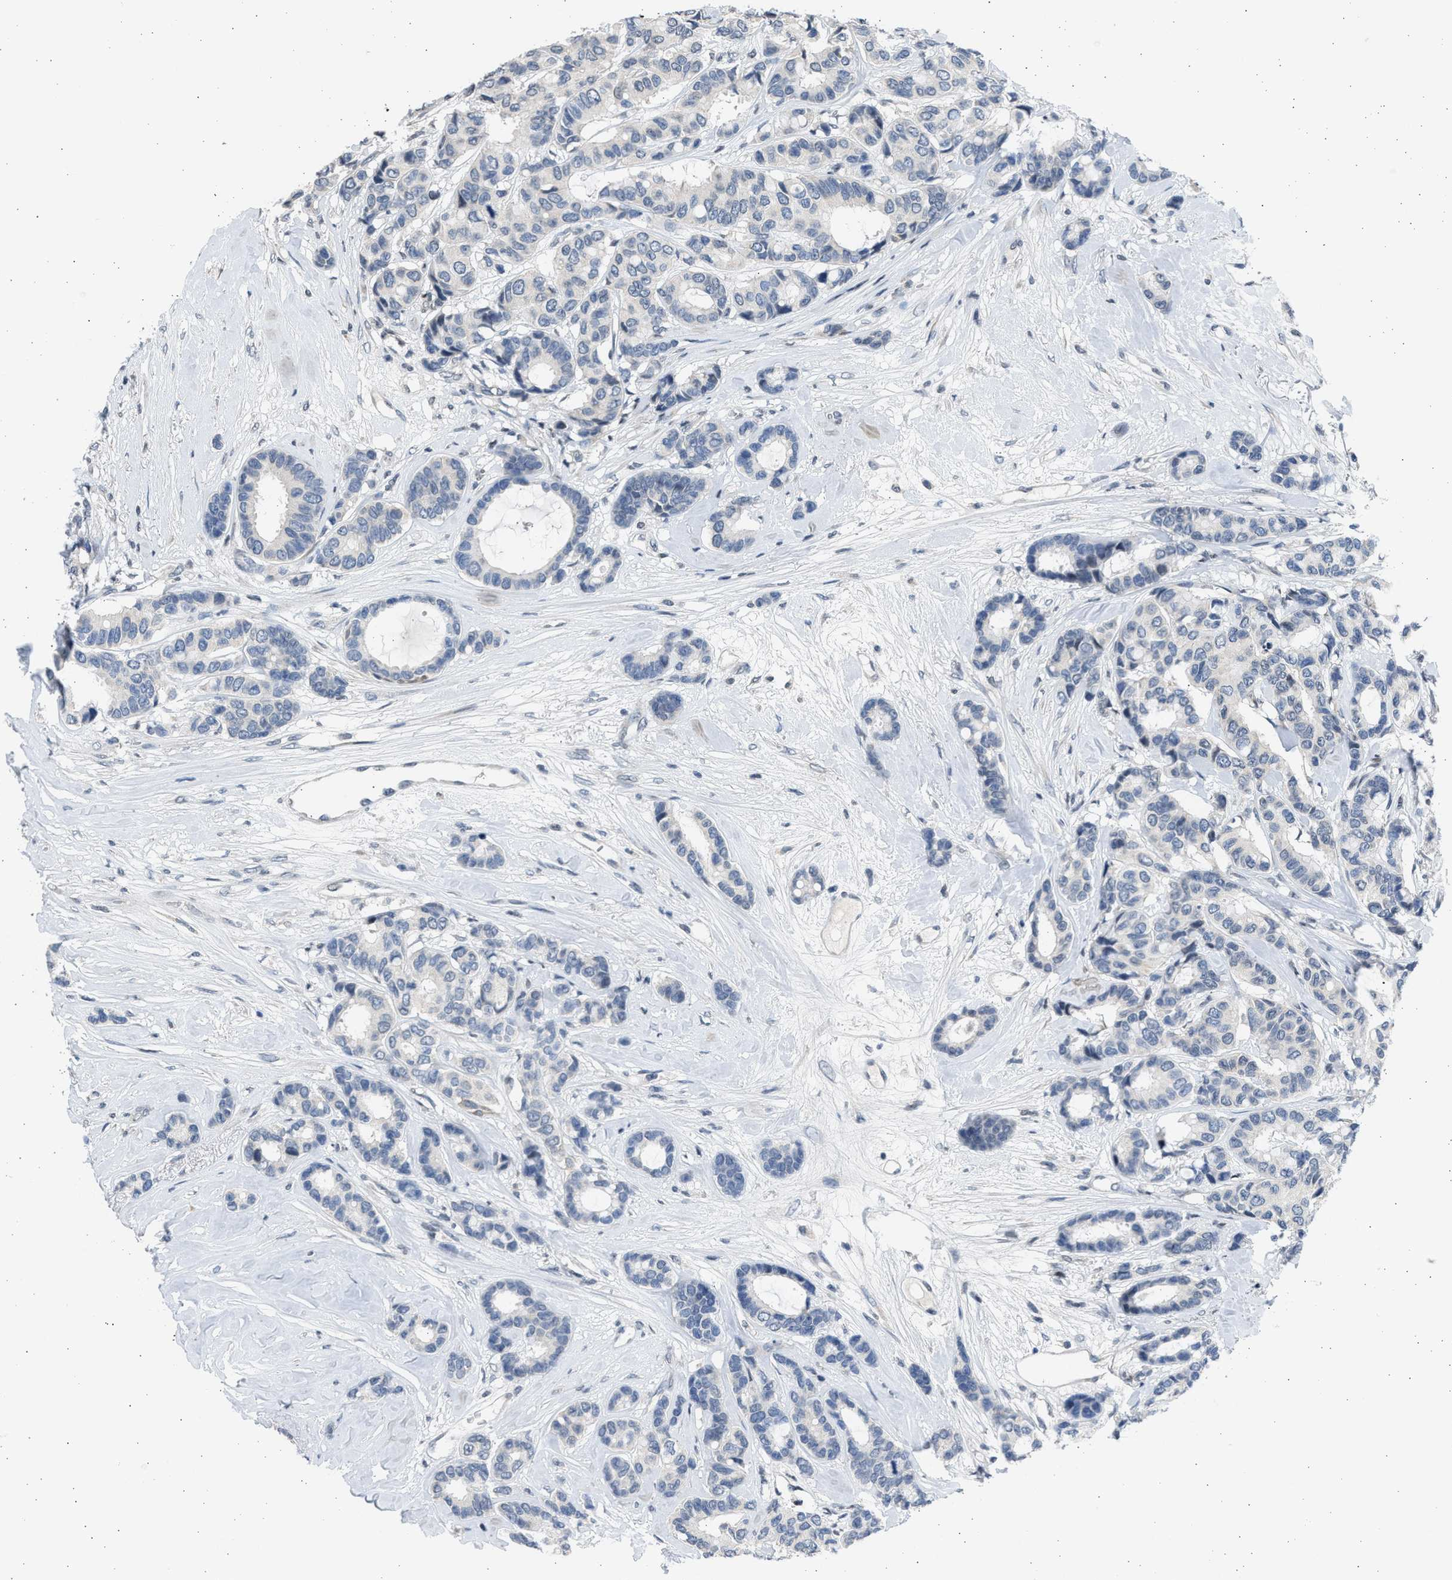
{"staining": {"intensity": "negative", "quantity": "none", "location": "none"}, "tissue": "breast cancer", "cell_type": "Tumor cells", "image_type": "cancer", "snomed": [{"axis": "morphology", "description": "Duct carcinoma"}, {"axis": "topography", "description": "Breast"}], "caption": "An IHC histopathology image of invasive ductal carcinoma (breast) is shown. There is no staining in tumor cells of invasive ductal carcinoma (breast).", "gene": "HMGN3", "patient": {"sex": "female", "age": 87}}